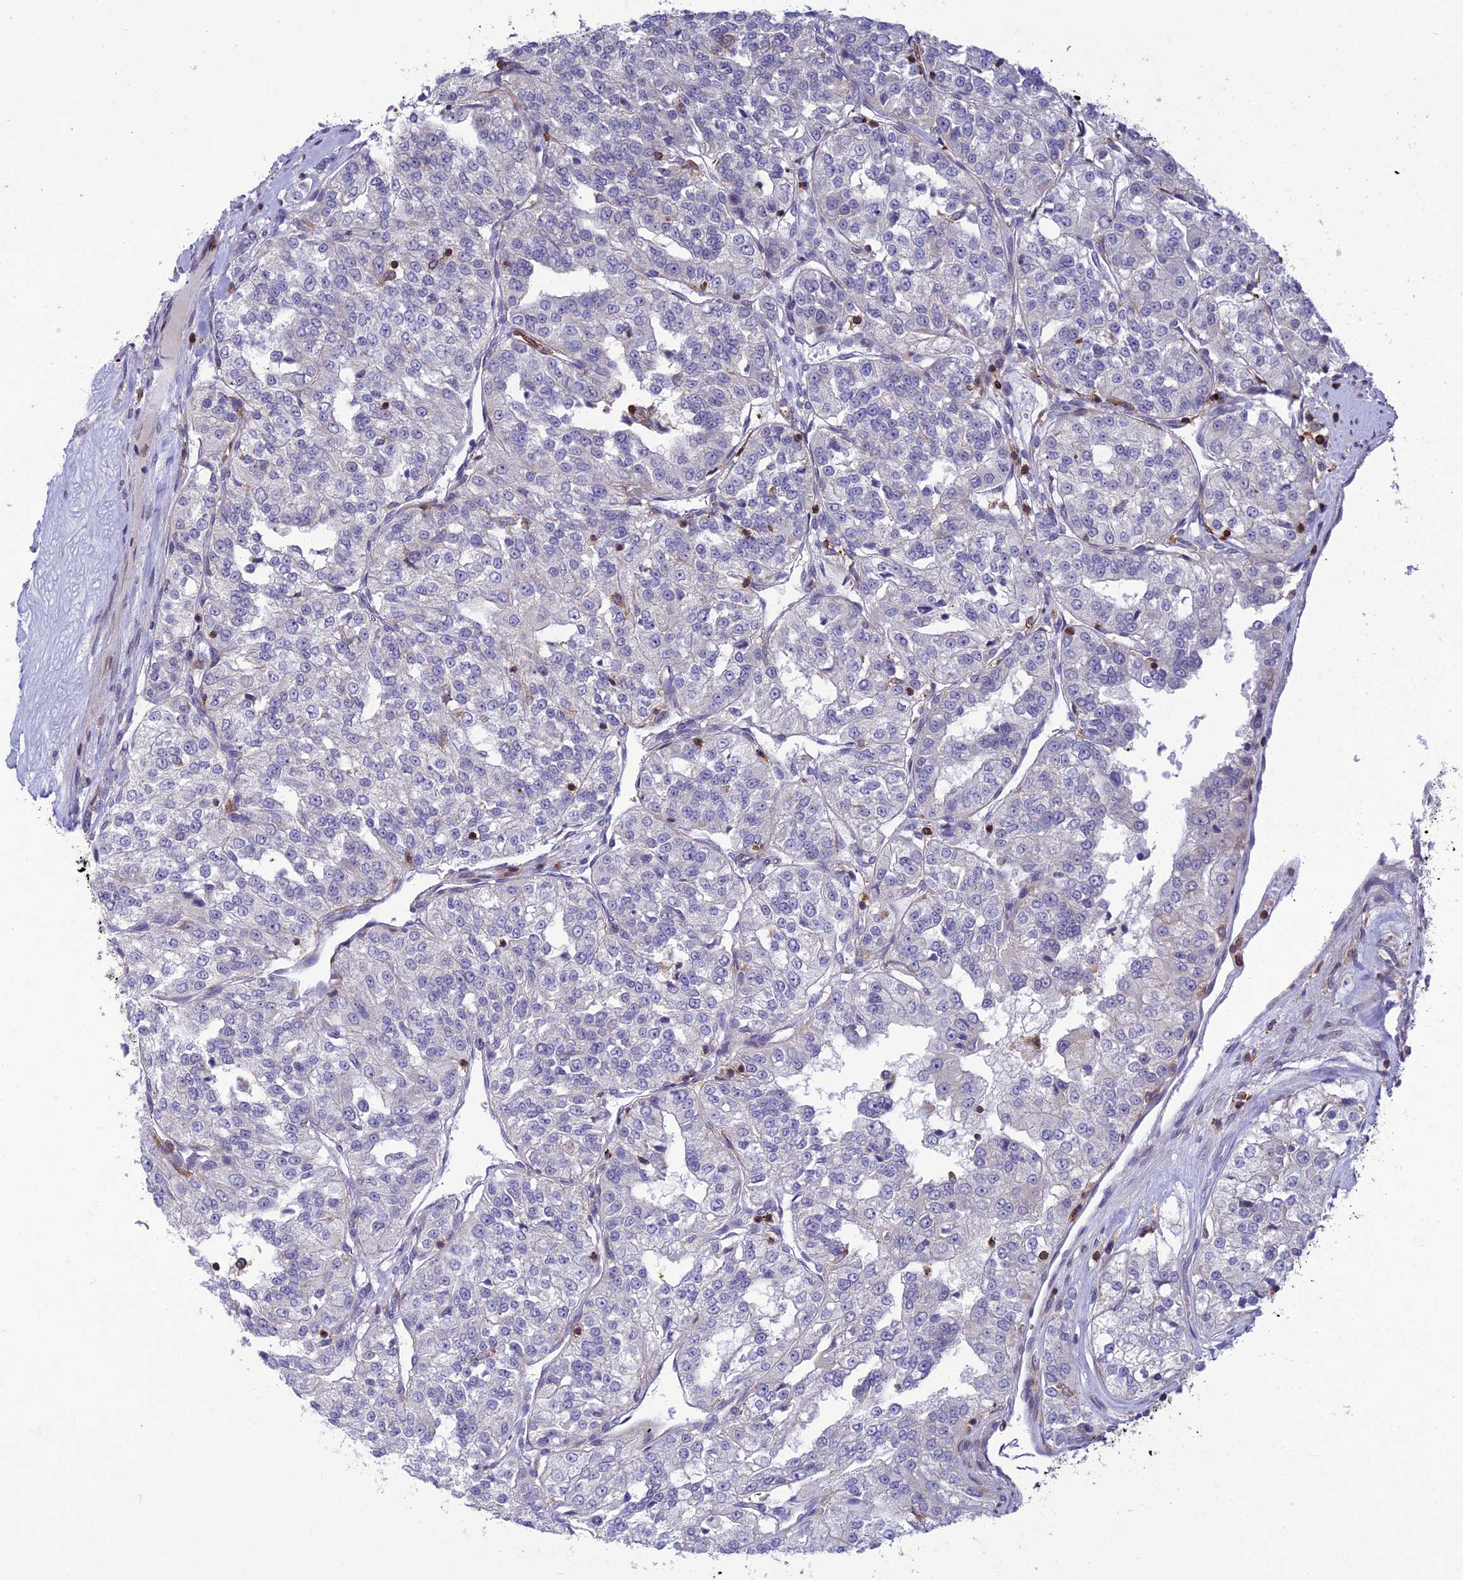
{"staining": {"intensity": "negative", "quantity": "none", "location": "none"}, "tissue": "renal cancer", "cell_type": "Tumor cells", "image_type": "cancer", "snomed": [{"axis": "morphology", "description": "Adenocarcinoma, NOS"}, {"axis": "topography", "description": "Kidney"}], "caption": "There is no significant expression in tumor cells of renal cancer (adenocarcinoma).", "gene": "FAM76A", "patient": {"sex": "female", "age": 63}}